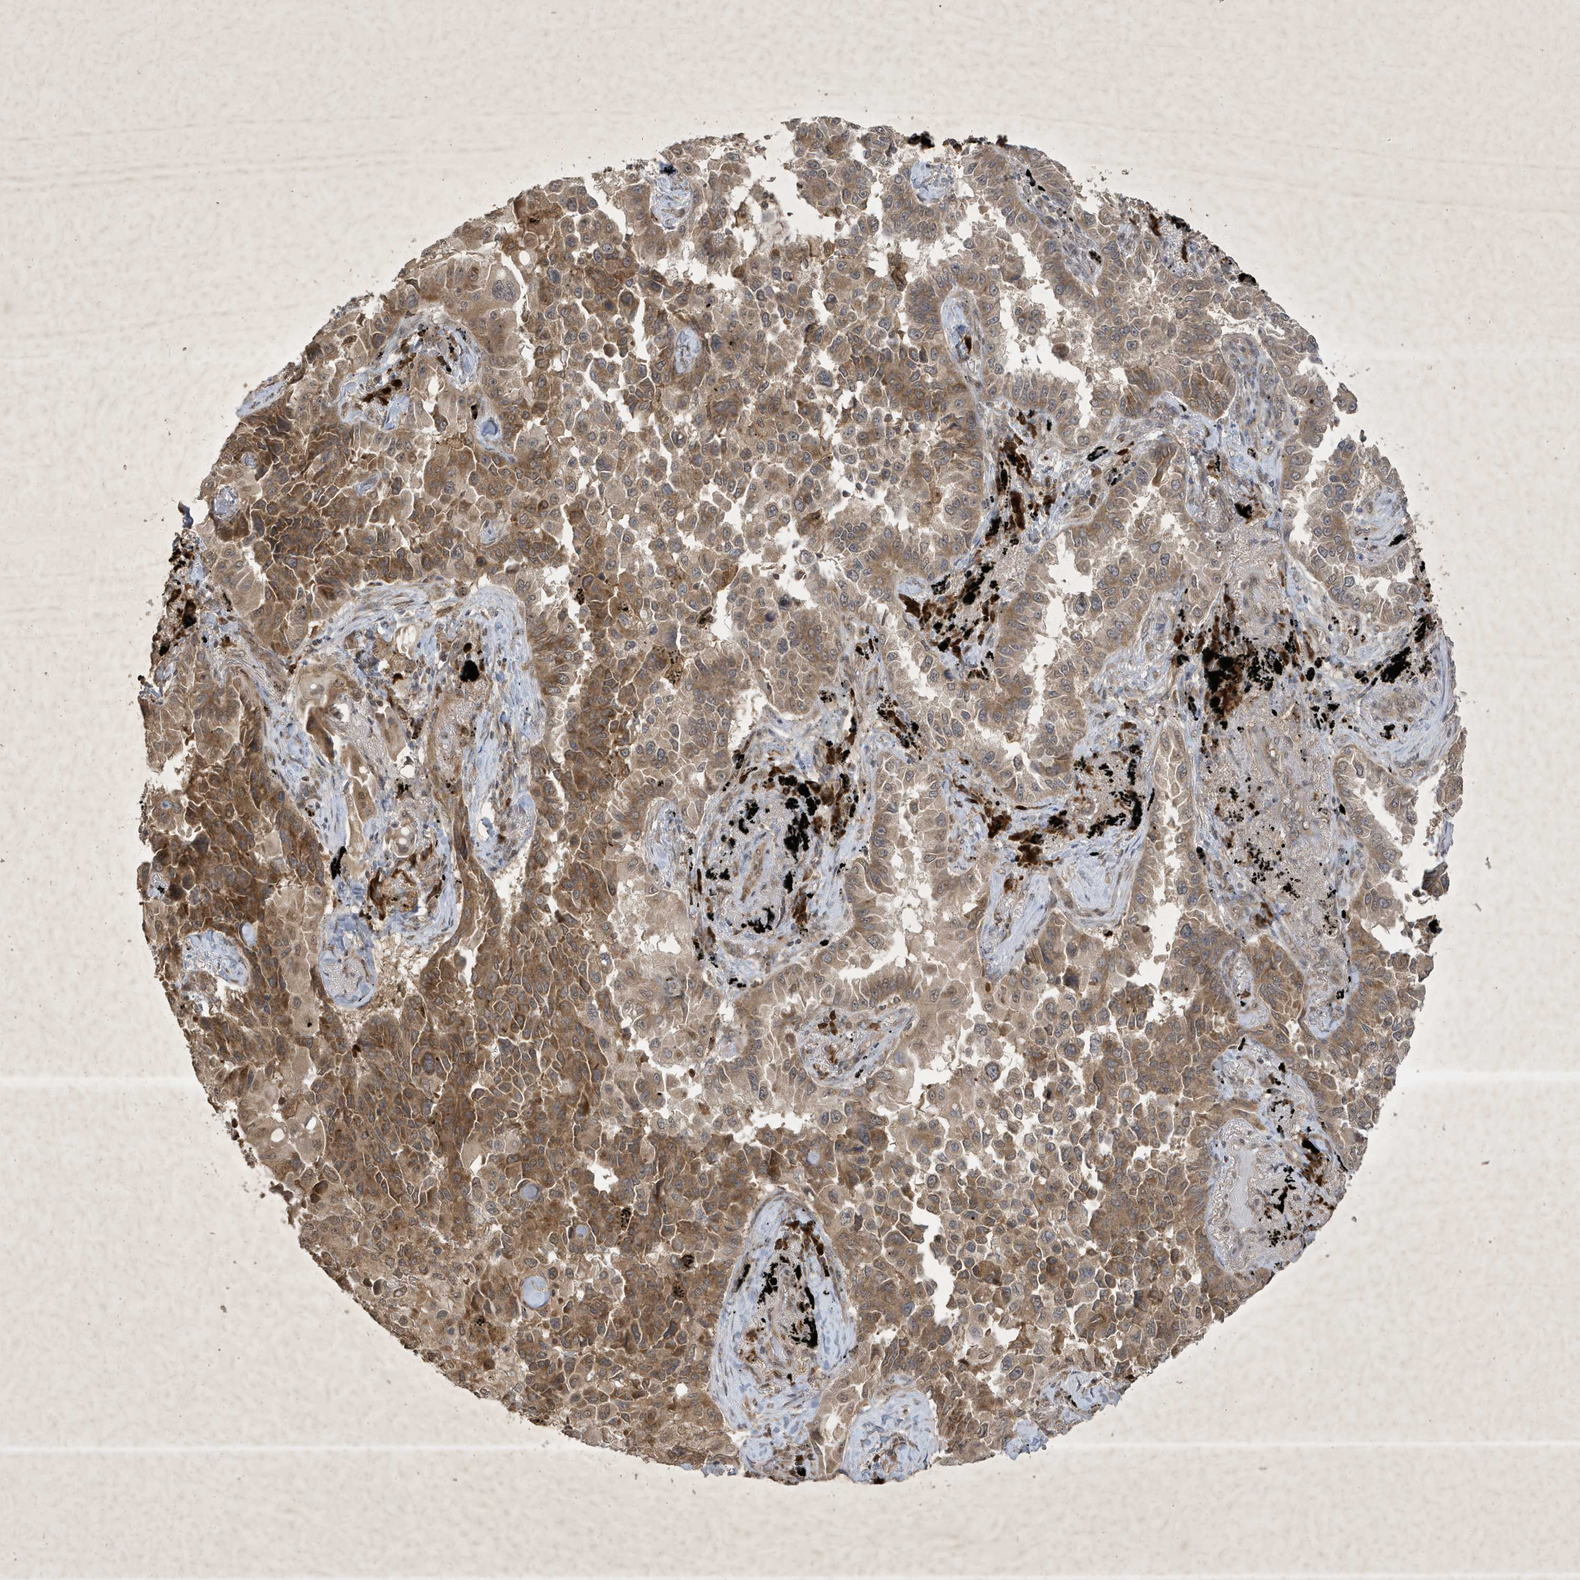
{"staining": {"intensity": "moderate", "quantity": ">75%", "location": "cytoplasmic/membranous,nuclear"}, "tissue": "lung cancer", "cell_type": "Tumor cells", "image_type": "cancer", "snomed": [{"axis": "morphology", "description": "Adenocarcinoma, NOS"}, {"axis": "topography", "description": "Lung"}], "caption": "The immunohistochemical stain highlights moderate cytoplasmic/membranous and nuclear expression in tumor cells of lung cancer tissue.", "gene": "STX10", "patient": {"sex": "female", "age": 67}}